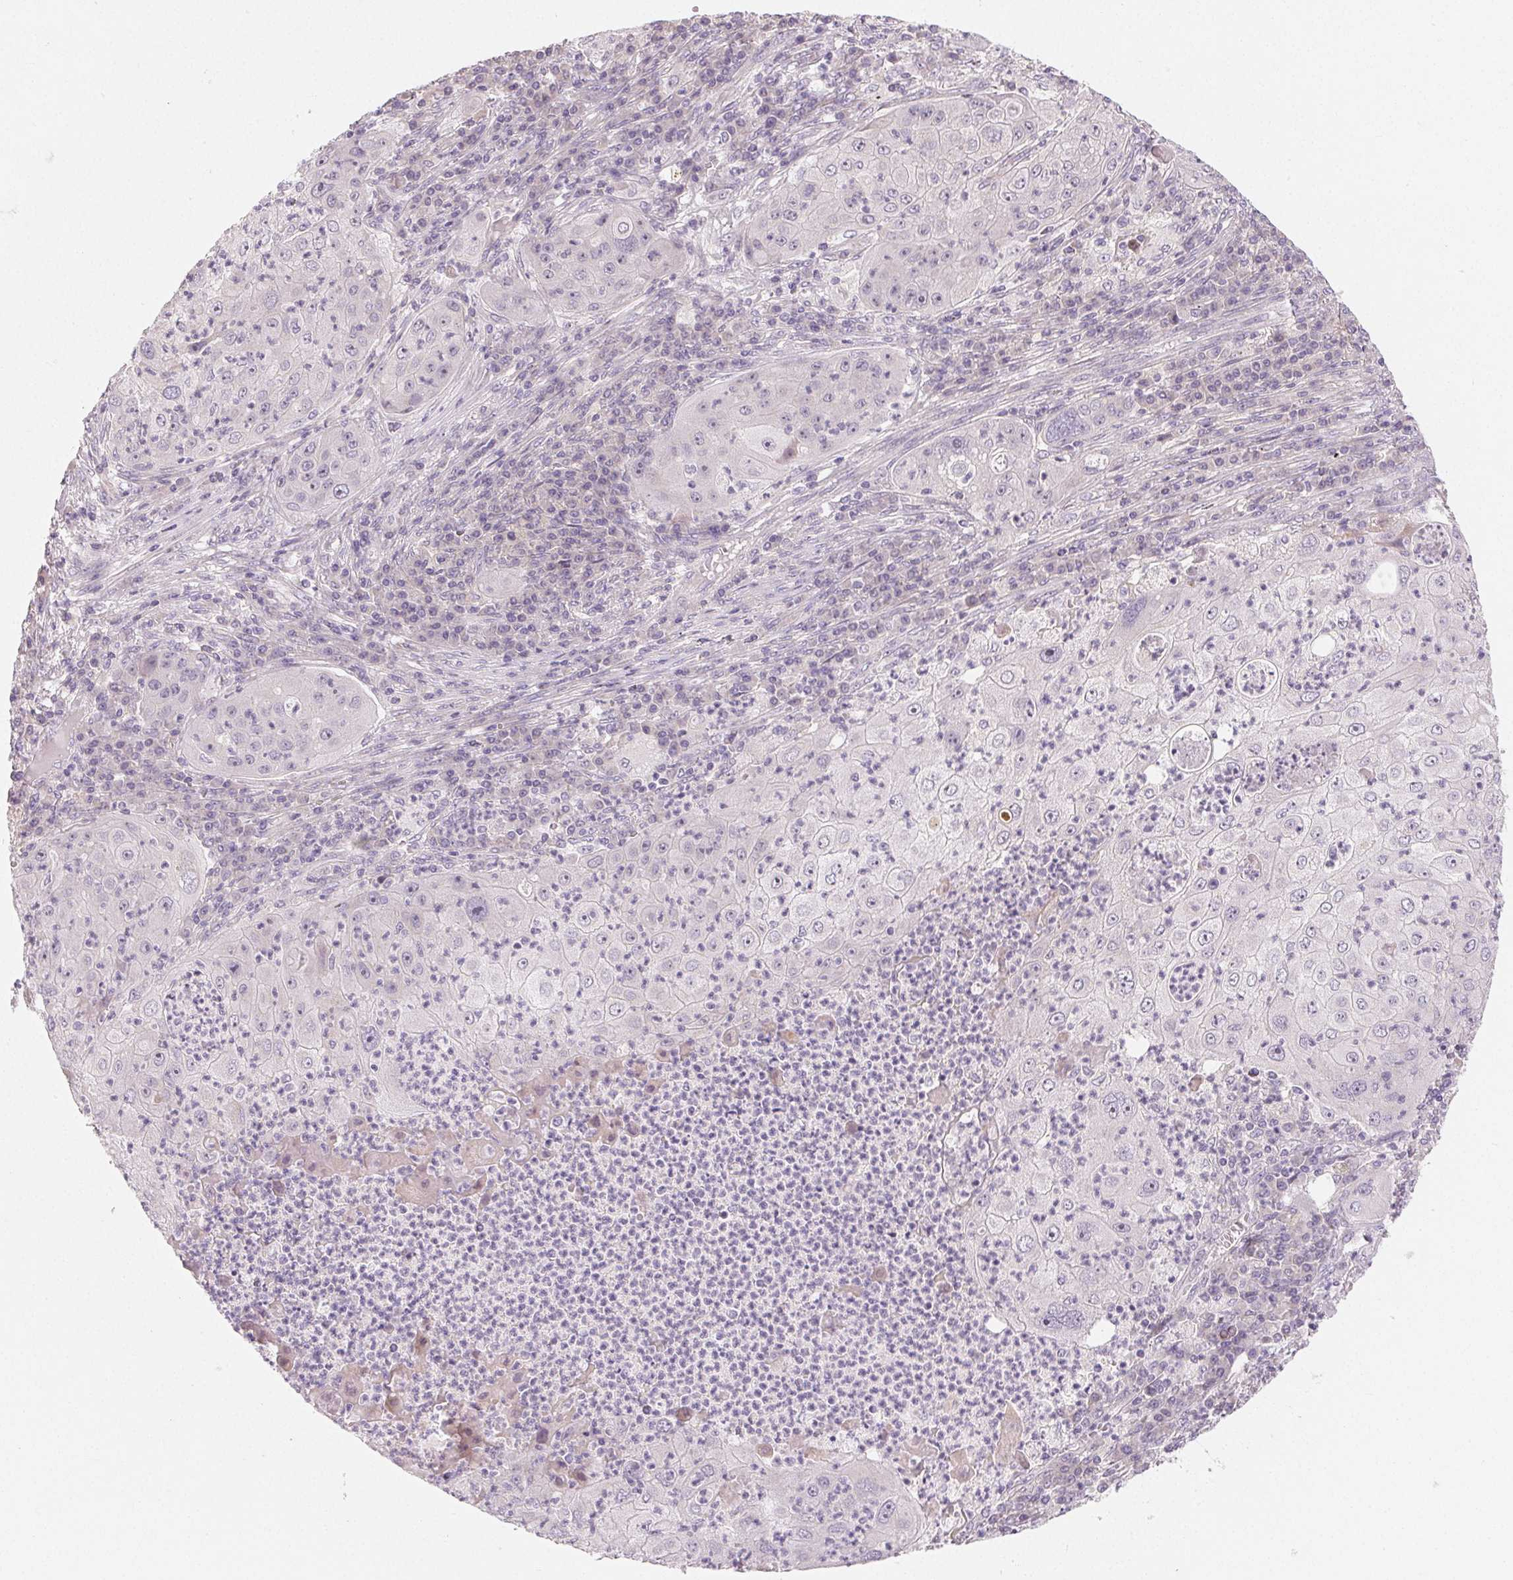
{"staining": {"intensity": "negative", "quantity": "none", "location": "none"}, "tissue": "lung cancer", "cell_type": "Tumor cells", "image_type": "cancer", "snomed": [{"axis": "morphology", "description": "Squamous cell carcinoma, NOS"}, {"axis": "topography", "description": "Lung"}], "caption": "This image is of lung cancer (squamous cell carcinoma) stained with immunohistochemistry to label a protein in brown with the nuclei are counter-stained blue. There is no expression in tumor cells.", "gene": "MYBL1", "patient": {"sex": "female", "age": 59}}